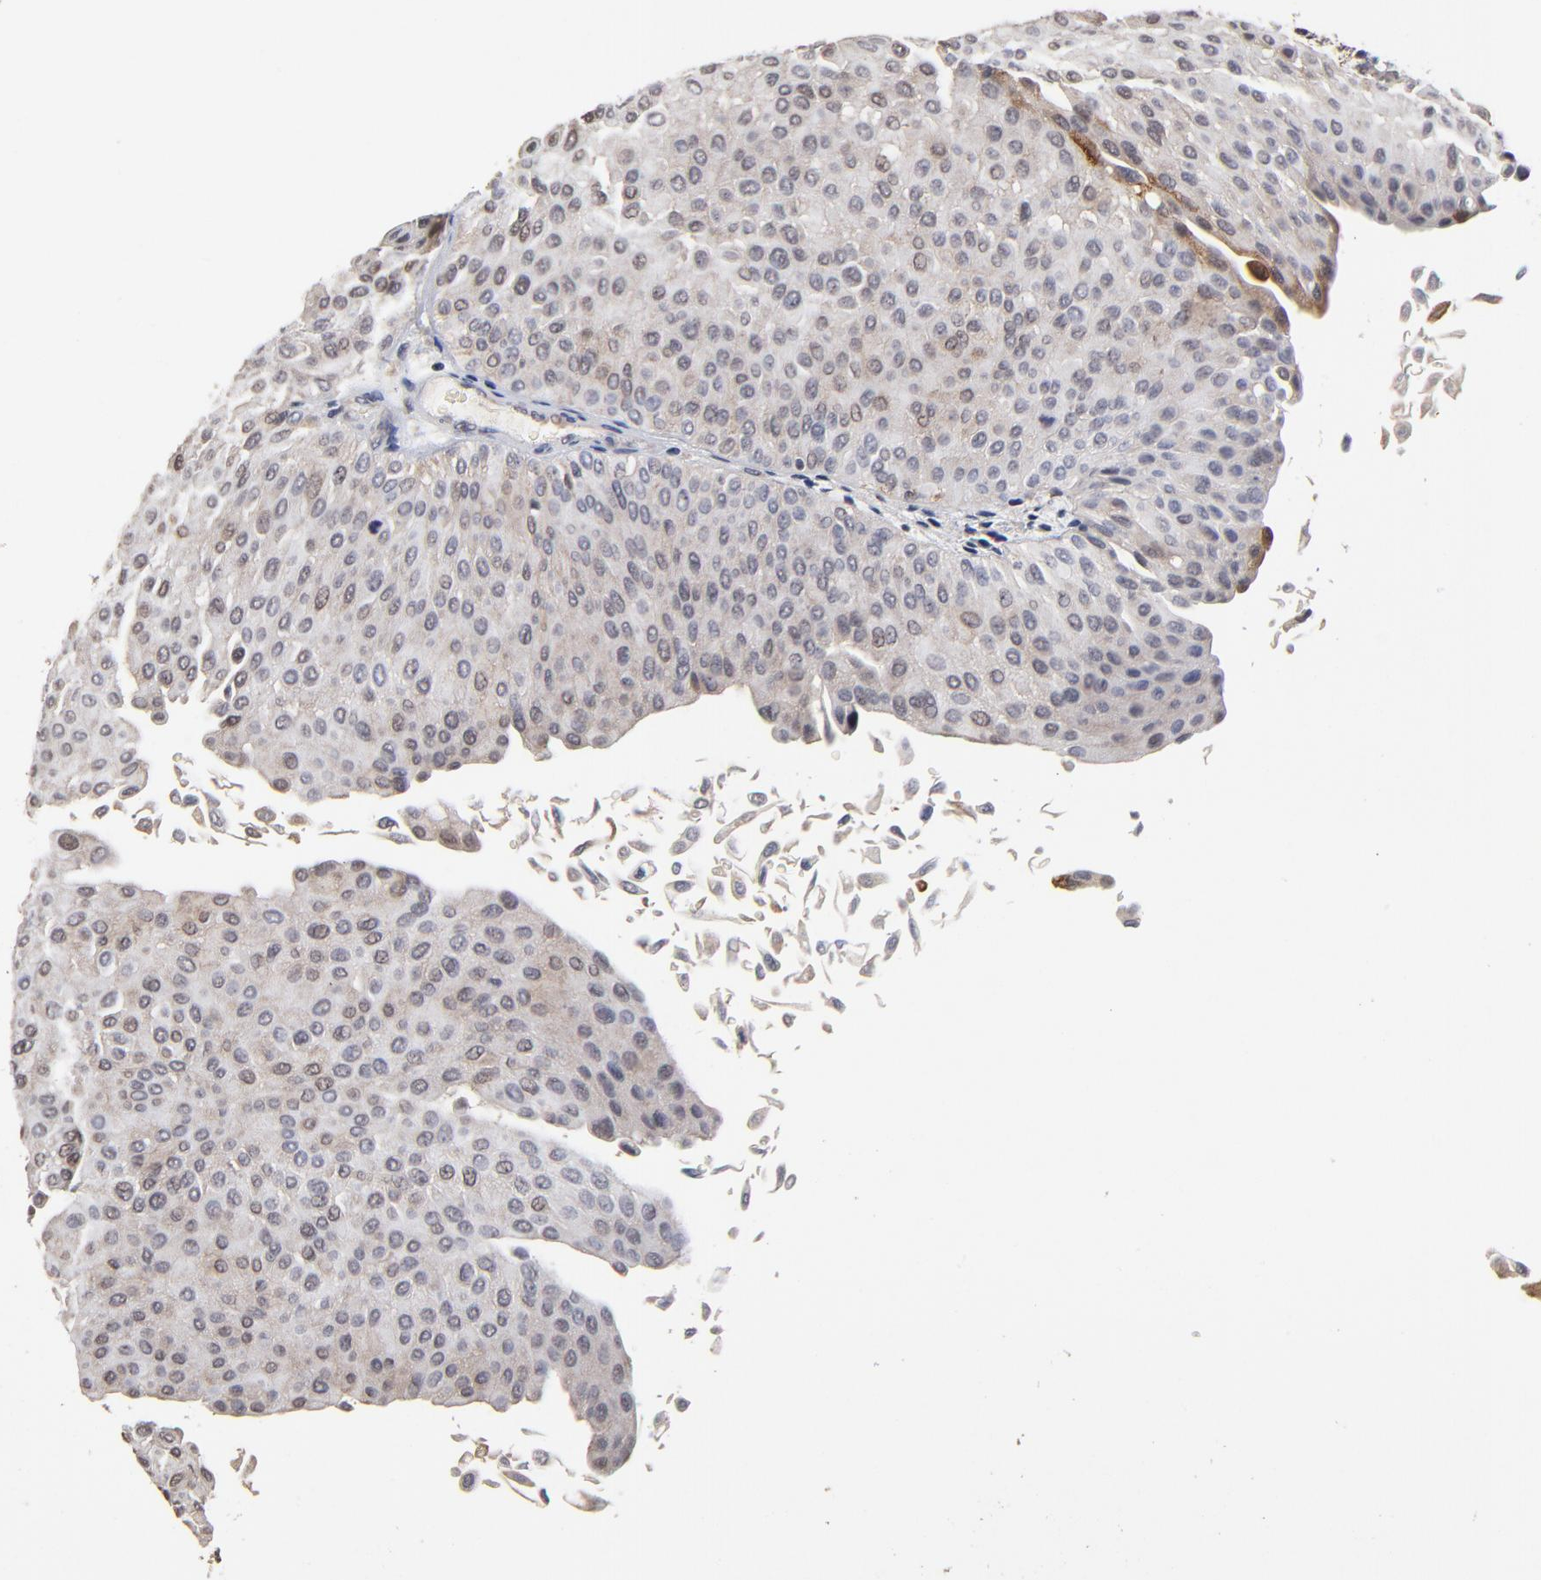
{"staining": {"intensity": "moderate", "quantity": "<25%", "location": "cytoplasmic/membranous"}, "tissue": "urothelial cancer", "cell_type": "Tumor cells", "image_type": "cancer", "snomed": [{"axis": "morphology", "description": "Urothelial carcinoma, Low grade"}, {"axis": "topography", "description": "Urinary bladder"}], "caption": "Low-grade urothelial carcinoma stained with a brown dye reveals moderate cytoplasmic/membranous positive staining in approximately <25% of tumor cells.", "gene": "ASB8", "patient": {"sex": "male", "age": 64}}